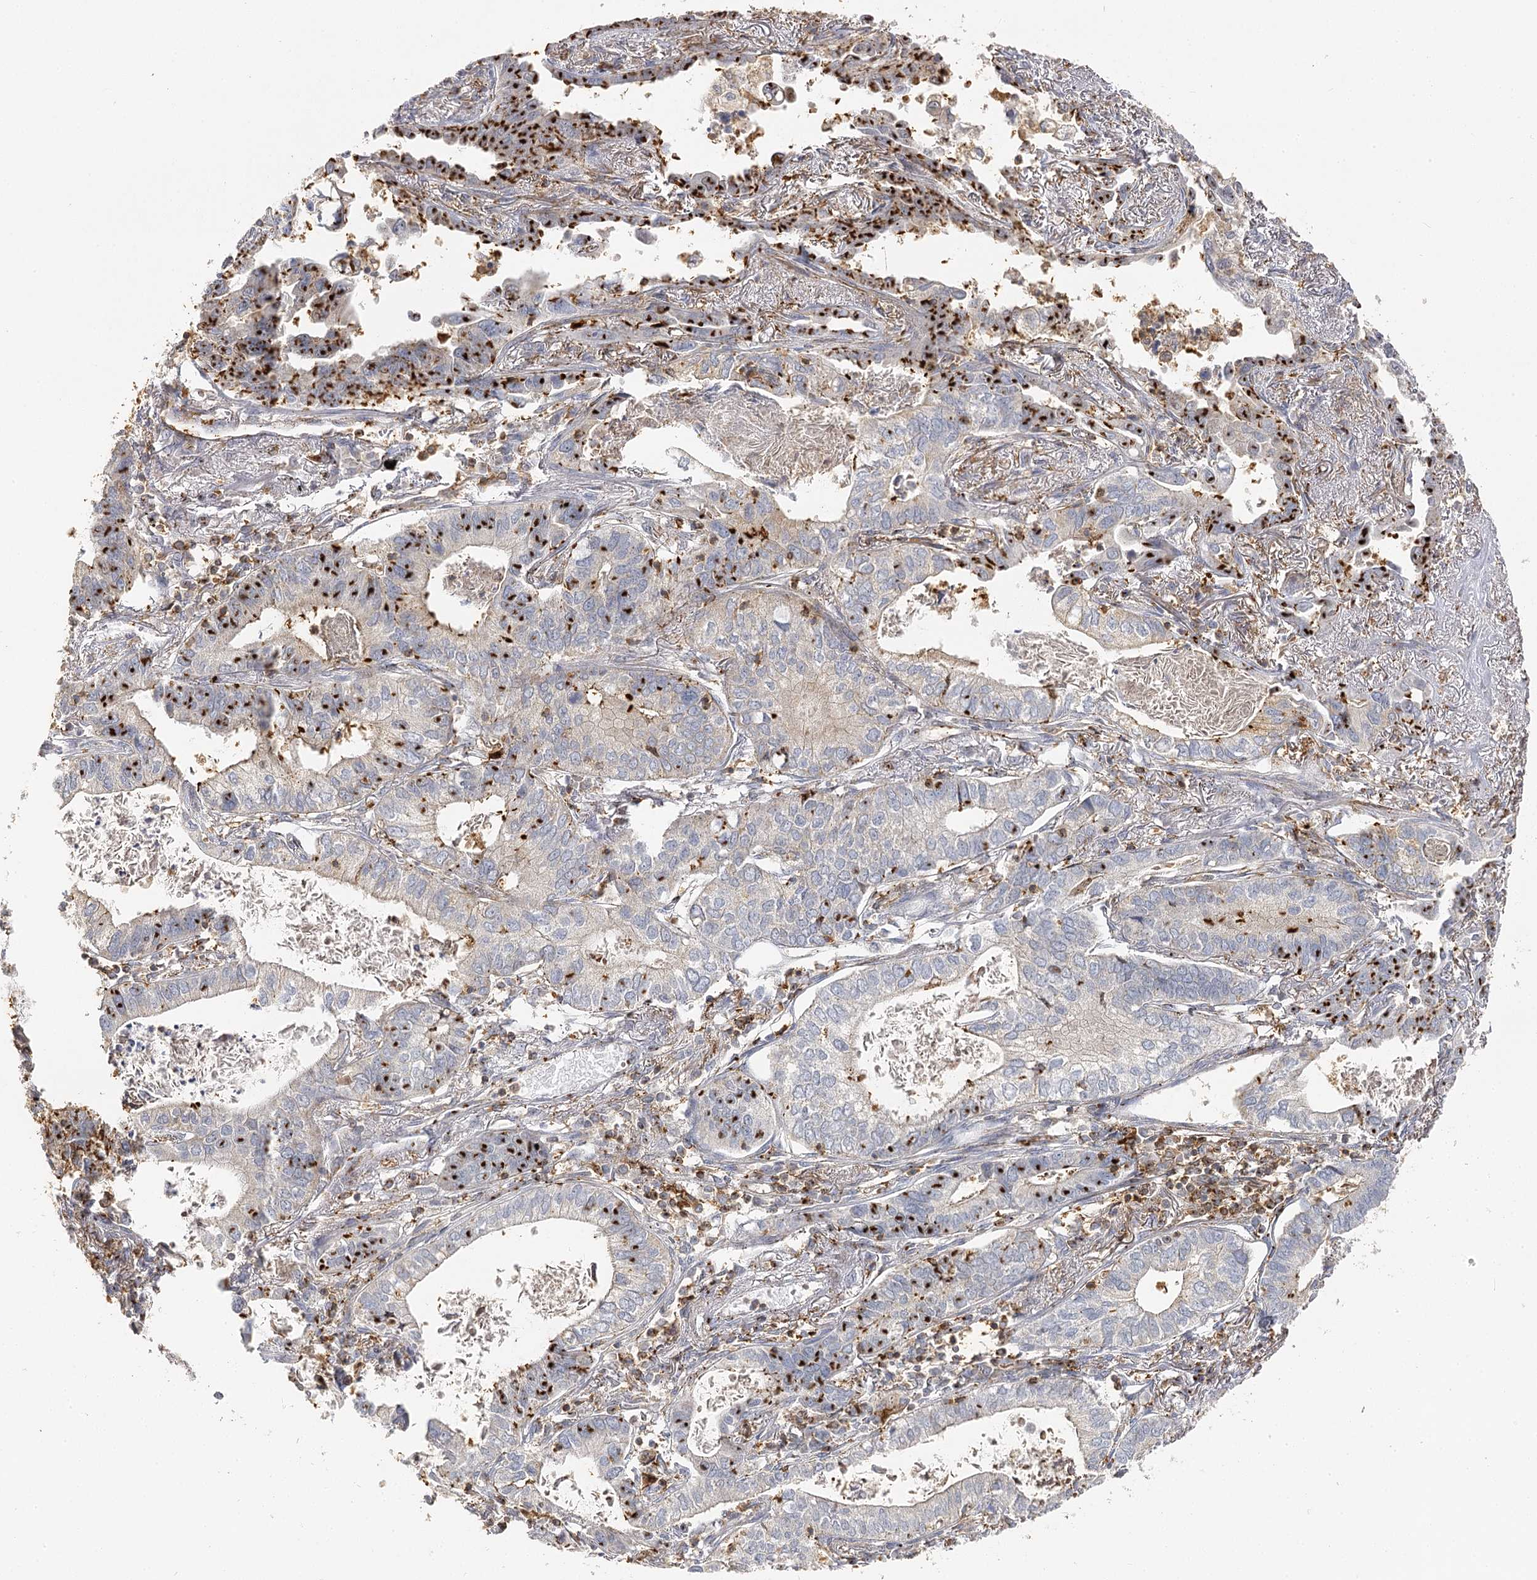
{"staining": {"intensity": "strong", "quantity": "25%-75%", "location": "cytoplasmic/membranous"}, "tissue": "lung cancer", "cell_type": "Tumor cells", "image_type": "cancer", "snomed": [{"axis": "morphology", "description": "Adenocarcinoma, NOS"}, {"axis": "topography", "description": "Lung"}], "caption": "Adenocarcinoma (lung) stained with a protein marker shows strong staining in tumor cells.", "gene": "SEC24B", "patient": {"sex": "male", "age": 67}}